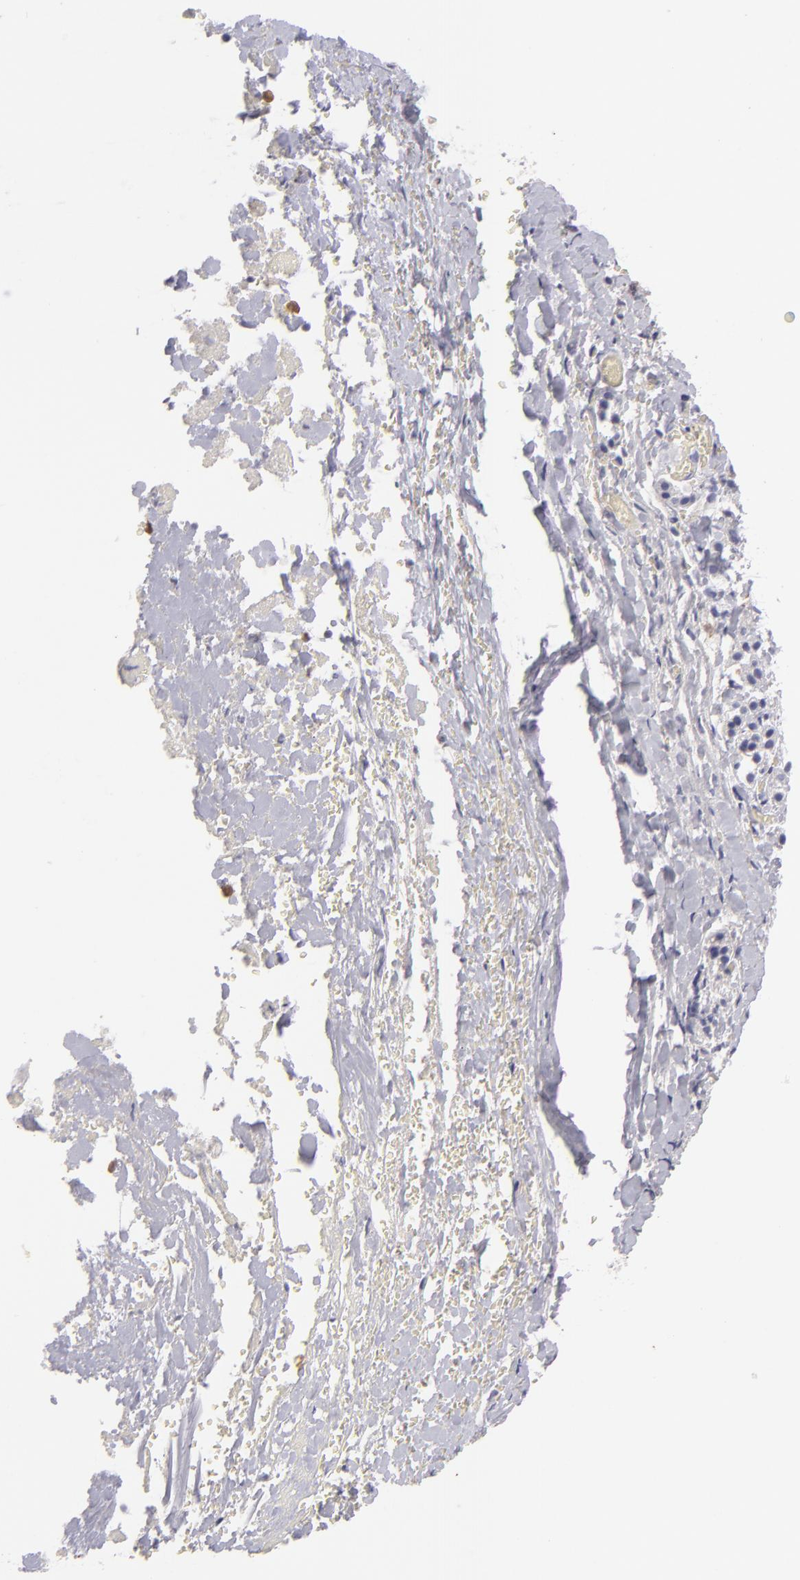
{"staining": {"intensity": "negative", "quantity": "none", "location": "none"}, "tissue": "adrenal gland", "cell_type": "Glandular cells", "image_type": "normal", "snomed": [{"axis": "morphology", "description": "Normal tissue, NOS"}, {"axis": "topography", "description": "Adrenal gland"}], "caption": "Immunohistochemistry (IHC) photomicrograph of unremarkable human adrenal gland stained for a protein (brown), which exhibits no expression in glandular cells. (IHC, brightfield microscopy, high magnification).", "gene": "S100A2", "patient": {"sex": "female", "age": 44}}